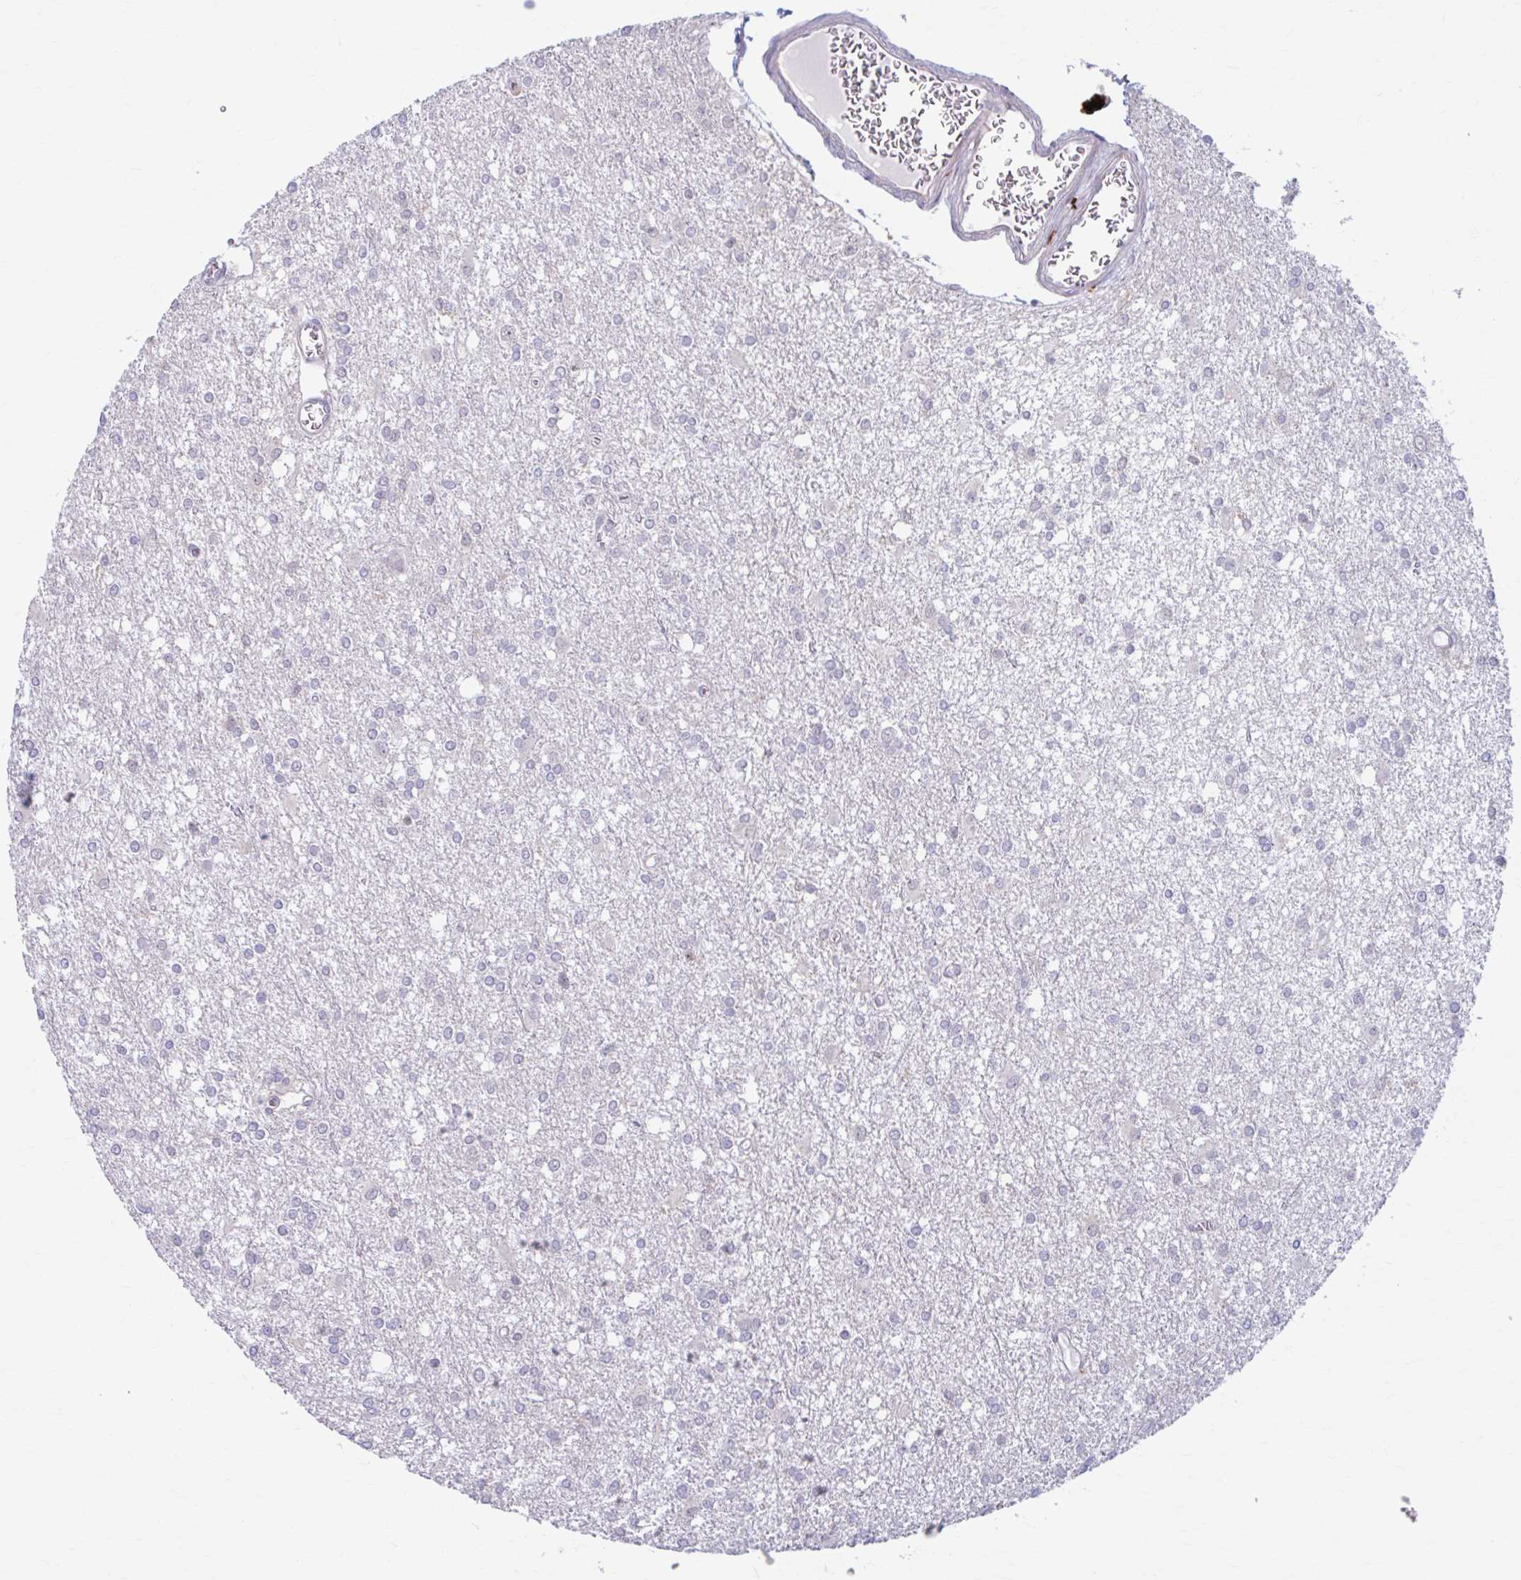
{"staining": {"intensity": "negative", "quantity": "none", "location": "none"}, "tissue": "glioma", "cell_type": "Tumor cells", "image_type": "cancer", "snomed": [{"axis": "morphology", "description": "Glioma, malignant, High grade"}, {"axis": "topography", "description": "Brain"}], "caption": "The immunohistochemistry micrograph has no significant positivity in tumor cells of malignant glioma (high-grade) tissue.", "gene": "ADAT3", "patient": {"sex": "male", "age": 48}}